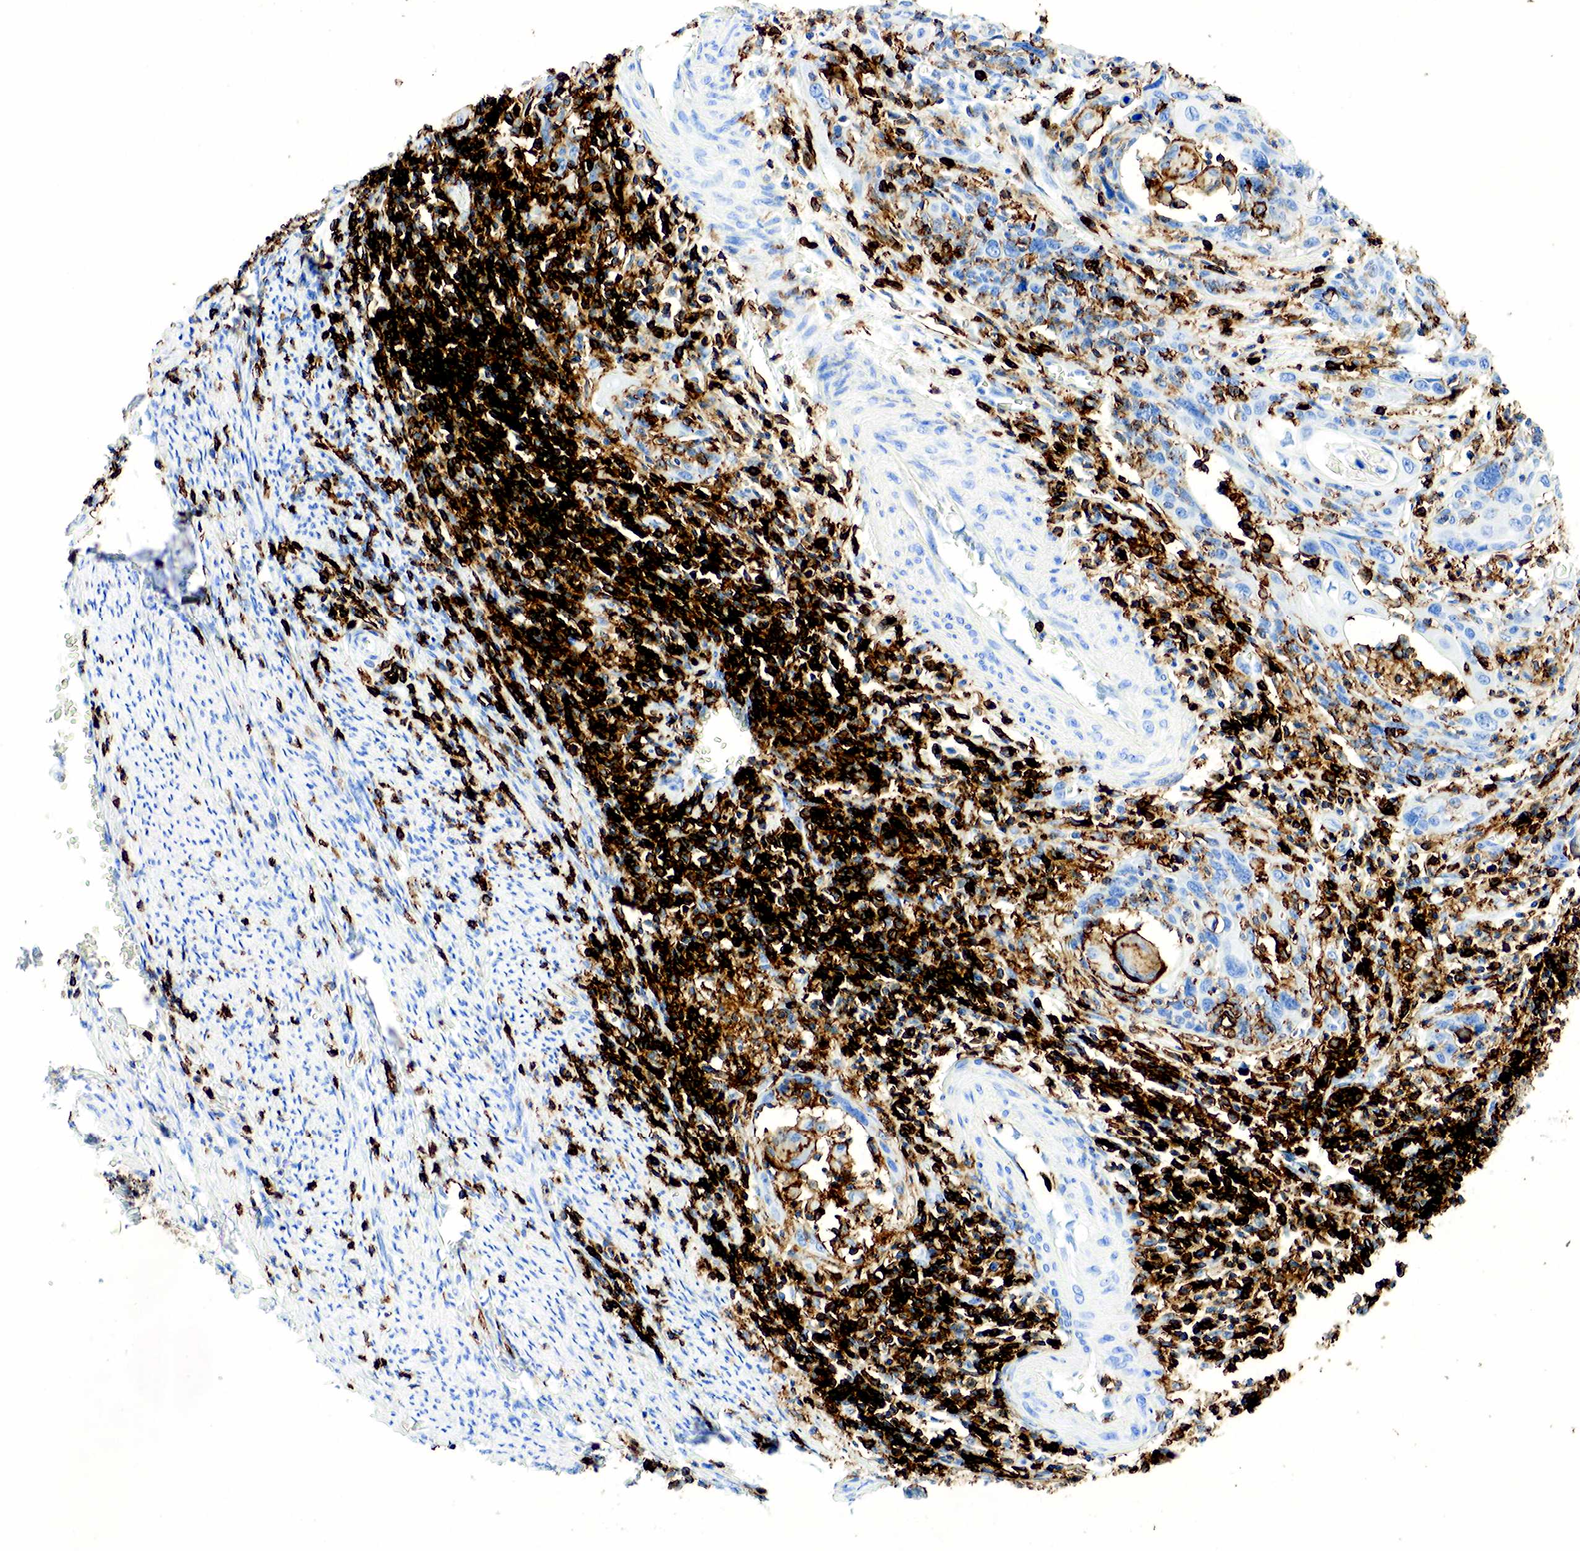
{"staining": {"intensity": "negative", "quantity": "none", "location": "none"}, "tissue": "cervical cancer", "cell_type": "Tumor cells", "image_type": "cancer", "snomed": [{"axis": "morphology", "description": "Squamous cell carcinoma, NOS"}, {"axis": "topography", "description": "Cervix"}], "caption": "Image shows no significant protein staining in tumor cells of squamous cell carcinoma (cervical).", "gene": "PTPRC", "patient": {"sex": "female", "age": 54}}